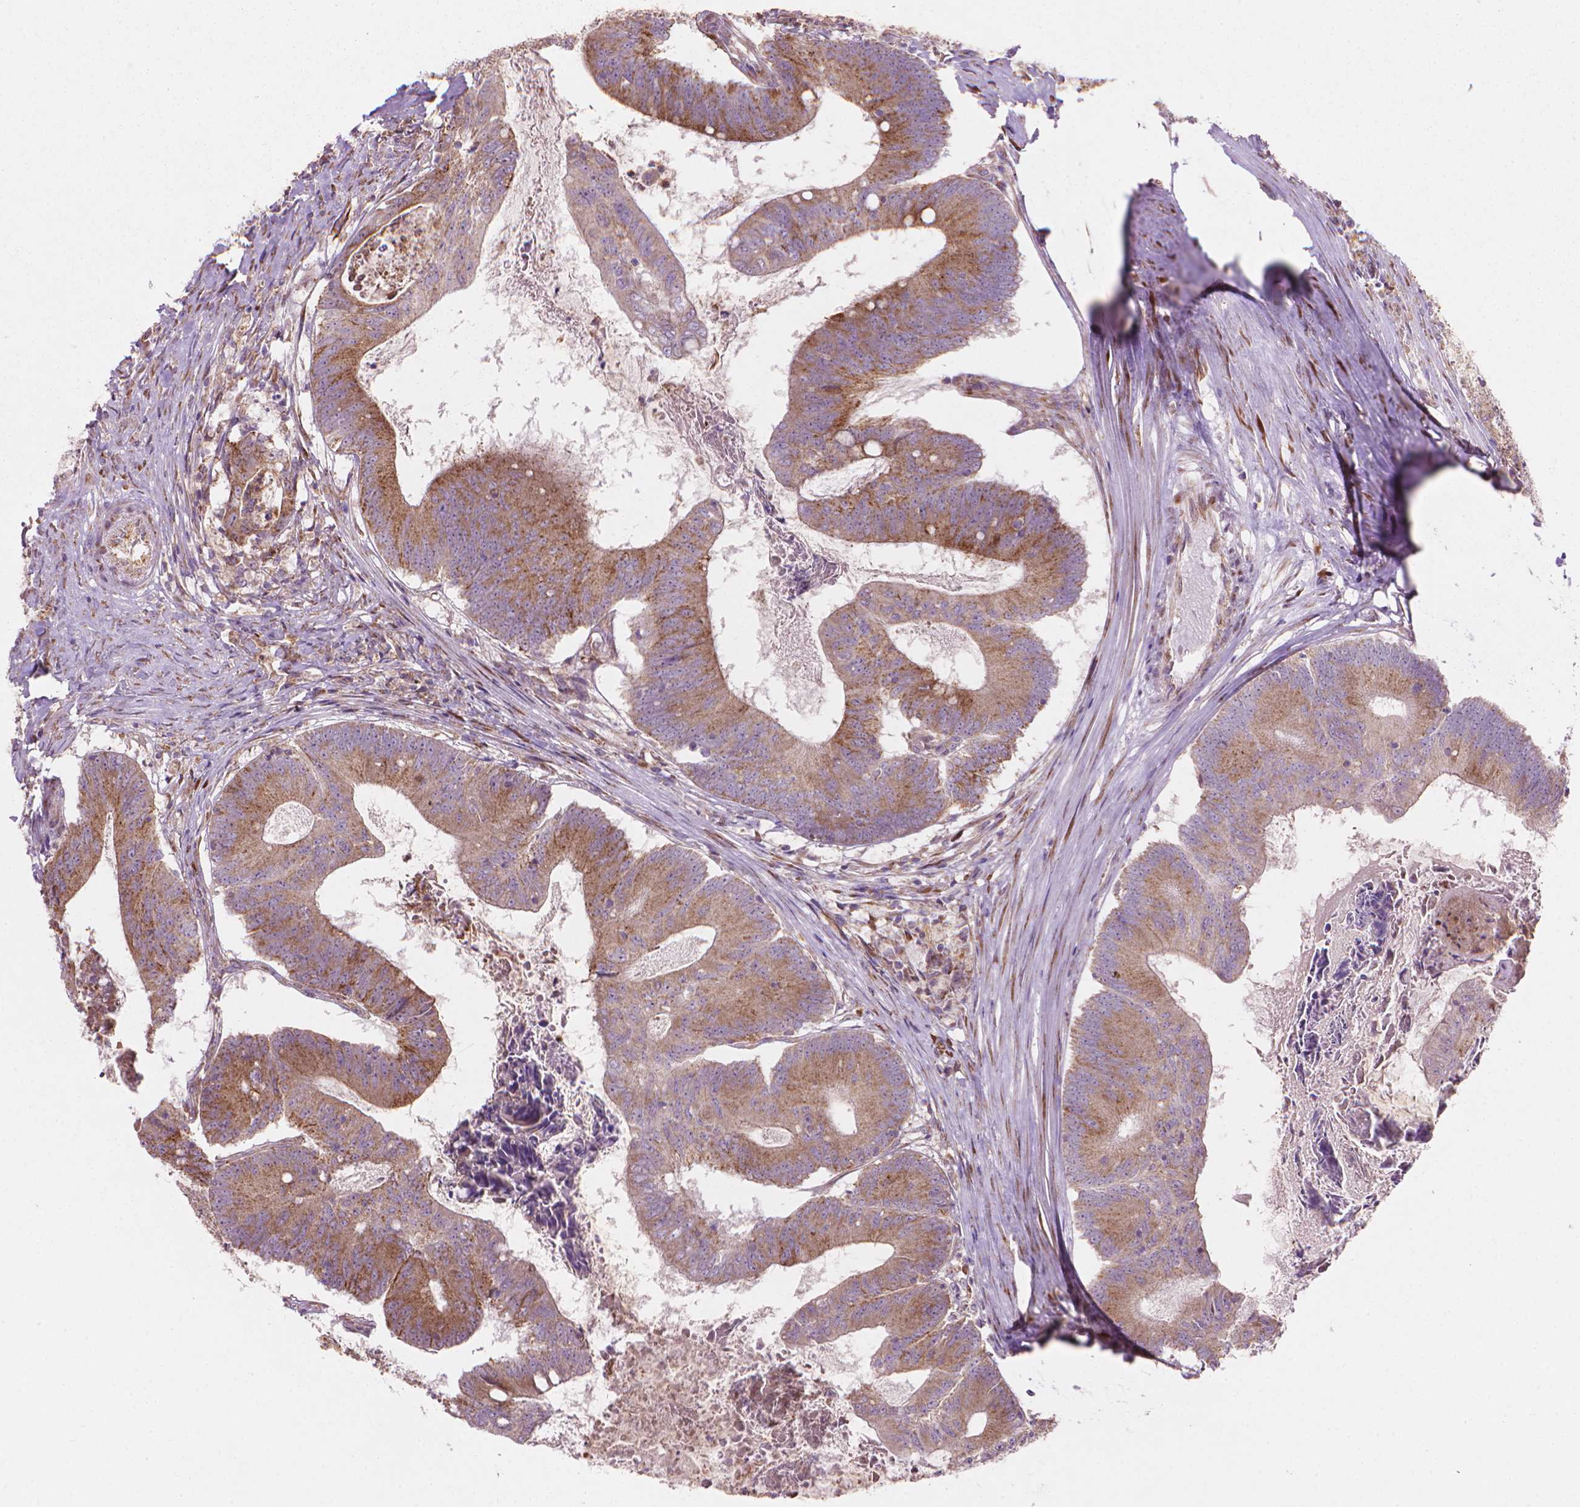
{"staining": {"intensity": "moderate", "quantity": "25%-75%", "location": "cytoplasmic/membranous"}, "tissue": "colorectal cancer", "cell_type": "Tumor cells", "image_type": "cancer", "snomed": [{"axis": "morphology", "description": "Adenocarcinoma, NOS"}, {"axis": "topography", "description": "Colon"}], "caption": "Moderate cytoplasmic/membranous positivity for a protein is seen in about 25%-75% of tumor cells of colorectal adenocarcinoma using immunohistochemistry.", "gene": "VARS2", "patient": {"sex": "female", "age": 70}}